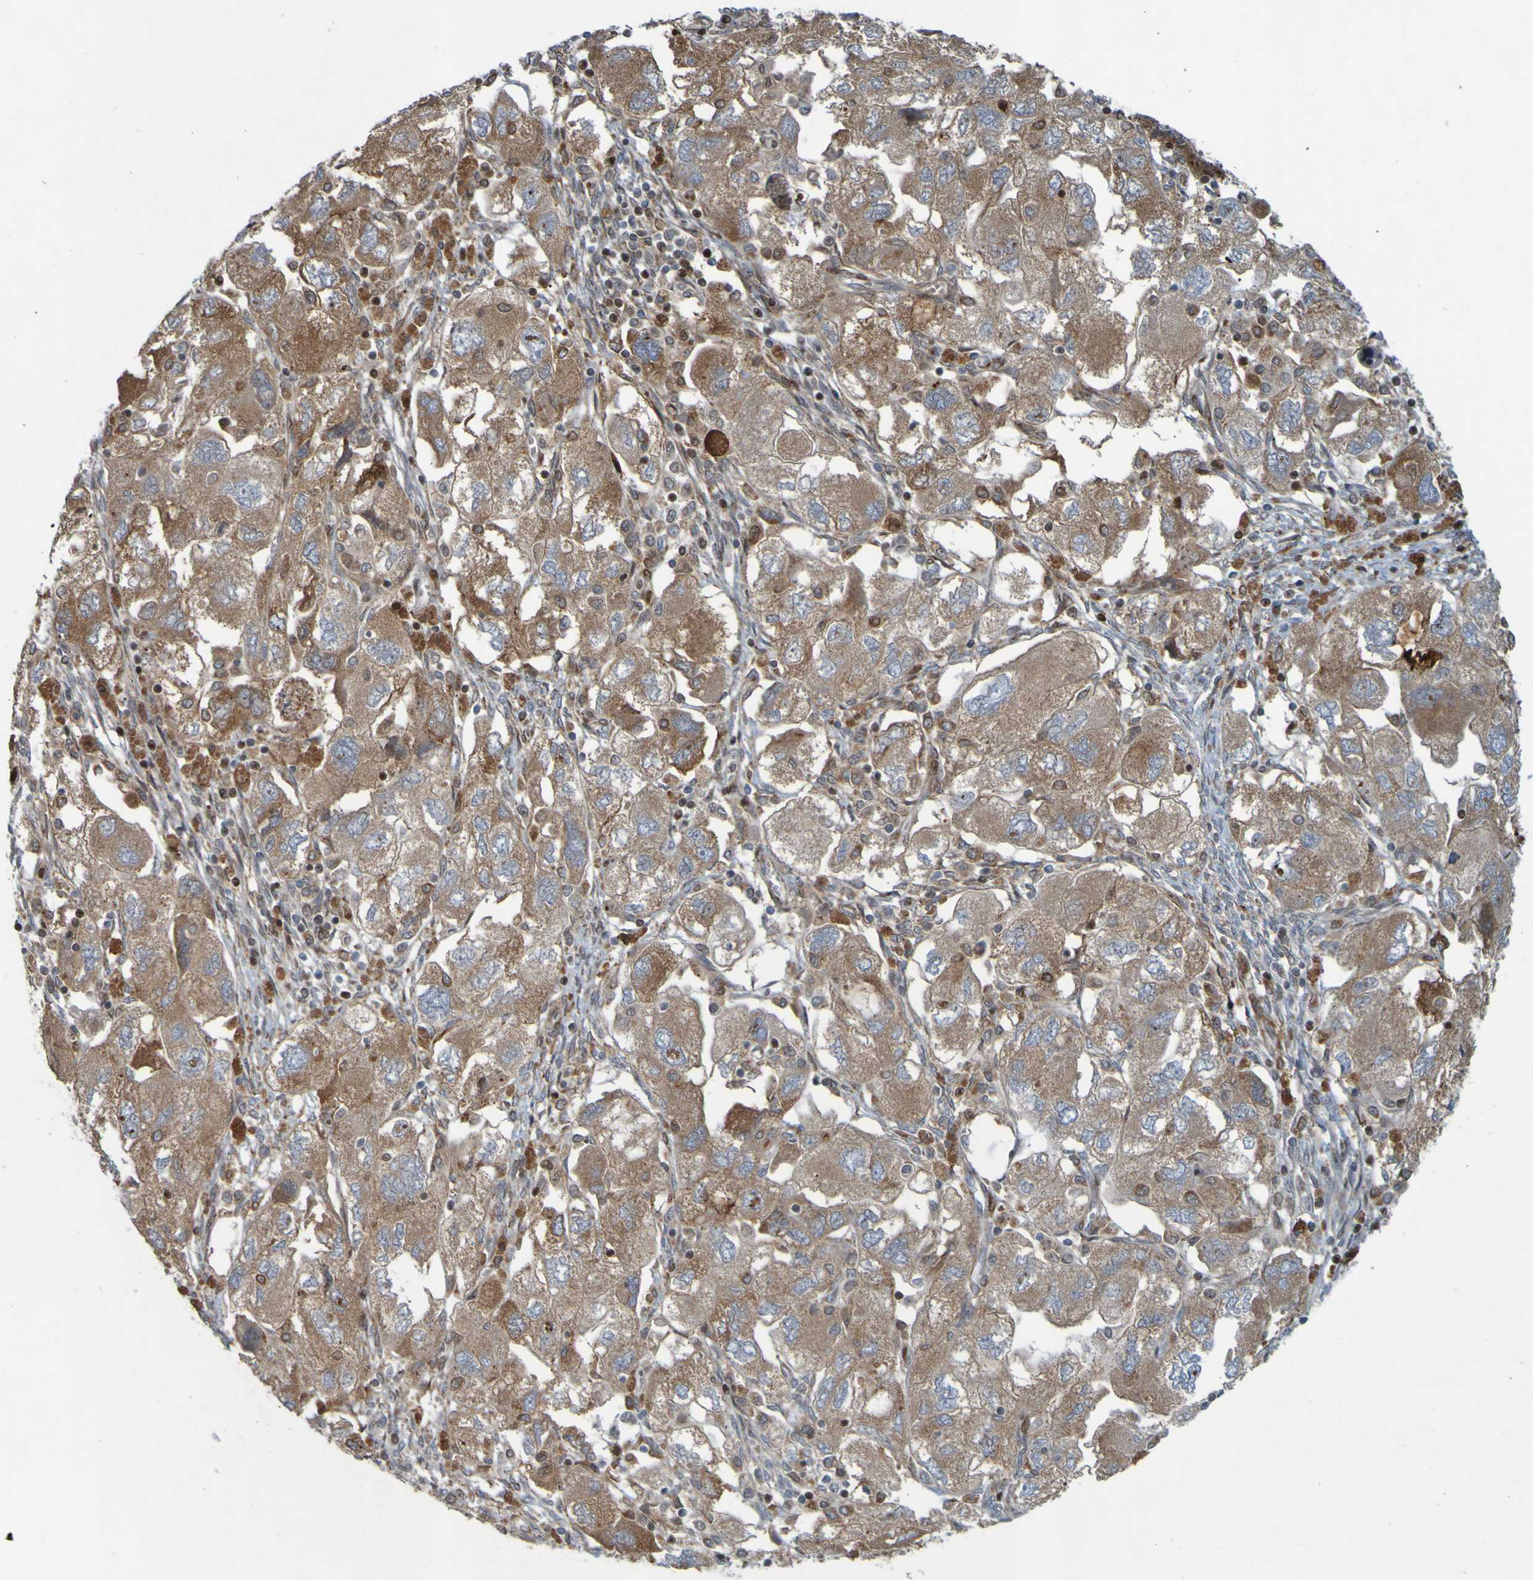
{"staining": {"intensity": "moderate", "quantity": ">75%", "location": "cytoplasmic/membranous"}, "tissue": "ovarian cancer", "cell_type": "Tumor cells", "image_type": "cancer", "snomed": [{"axis": "morphology", "description": "Carcinoma, NOS"}, {"axis": "morphology", "description": "Cystadenocarcinoma, serous, NOS"}, {"axis": "topography", "description": "Ovary"}], "caption": "DAB (3,3'-diaminobenzidine) immunohistochemical staining of ovarian cancer shows moderate cytoplasmic/membranous protein staining in approximately >75% of tumor cells.", "gene": "GUCY1A1", "patient": {"sex": "female", "age": 69}}